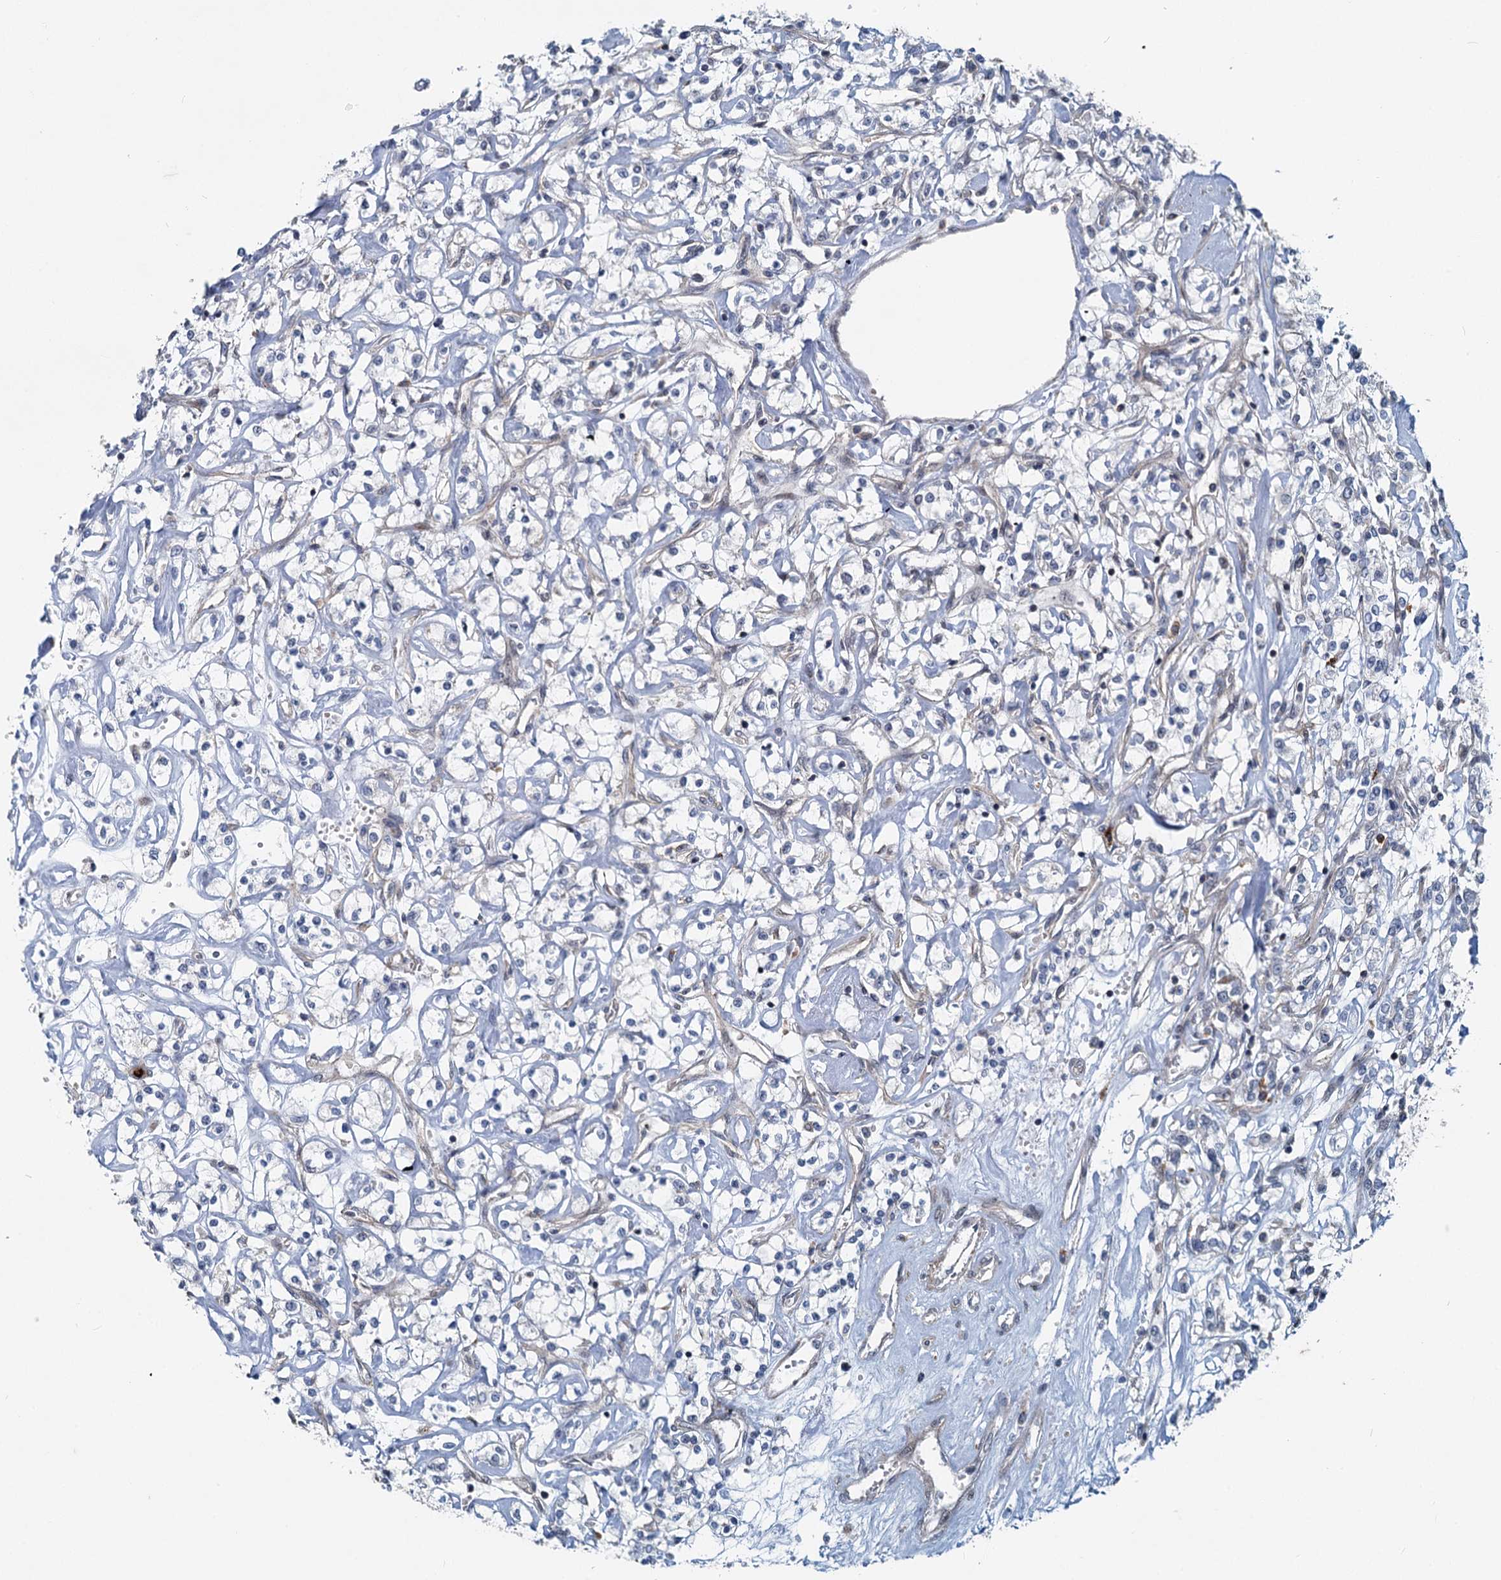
{"staining": {"intensity": "negative", "quantity": "none", "location": "none"}, "tissue": "renal cancer", "cell_type": "Tumor cells", "image_type": "cancer", "snomed": [{"axis": "morphology", "description": "Adenocarcinoma, NOS"}, {"axis": "topography", "description": "Kidney"}], "caption": "This is an immunohistochemistry (IHC) photomicrograph of renal adenocarcinoma. There is no positivity in tumor cells.", "gene": "ADCY2", "patient": {"sex": "female", "age": 59}}